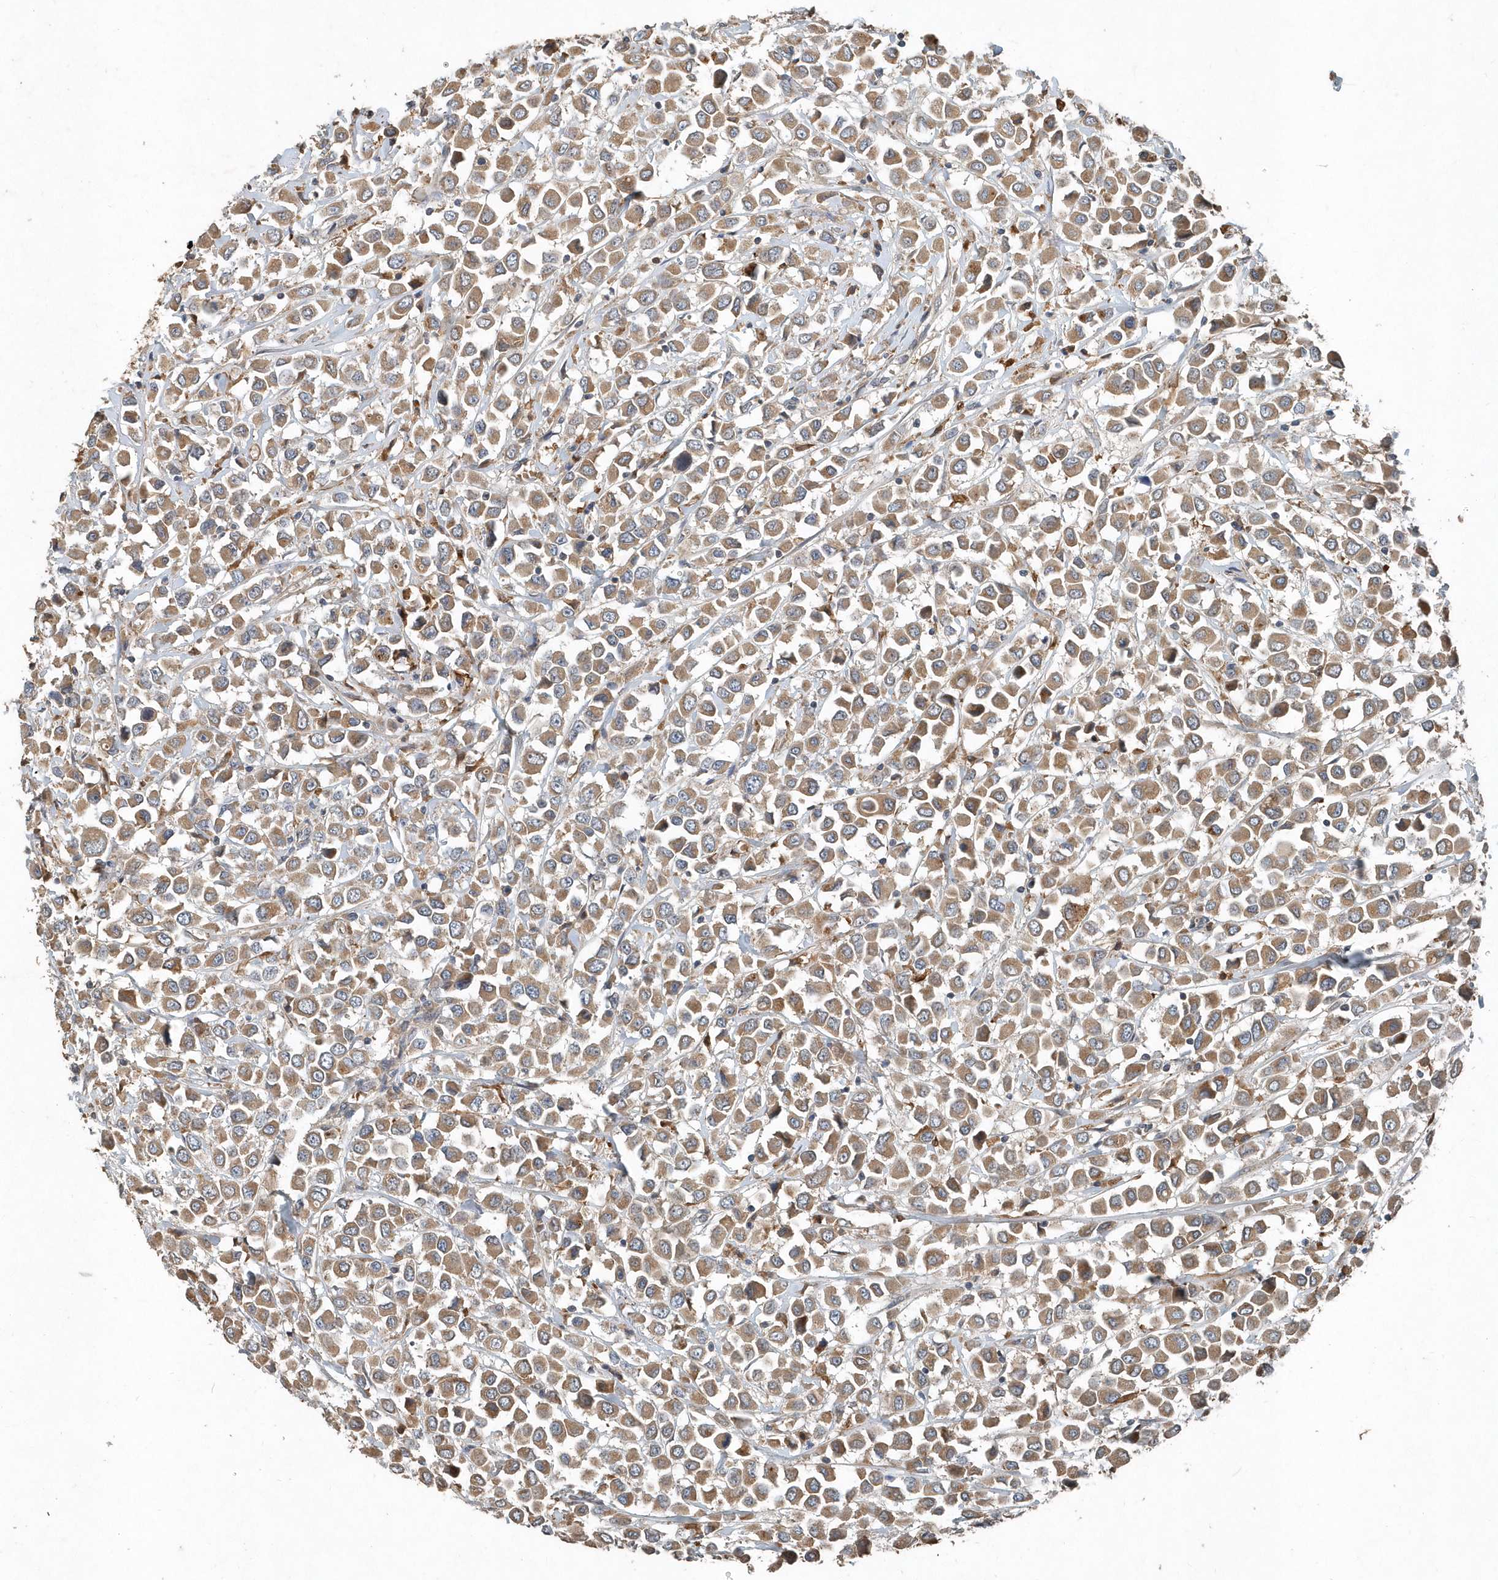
{"staining": {"intensity": "moderate", "quantity": ">75%", "location": "cytoplasmic/membranous"}, "tissue": "breast cancer", "cell_type": "Tumor cells", "image_type": "cancer", "snomed": [{"axis": "morphology", "description": "Duct carcinoma"}, {"axis": "topography", "description": "Breast"}], "caption": "Moderate cytoplasmic/membranous positivity is present in about >75% of tumor cells in breast invasive ductal carcinoma. (Stains: DAB (3,3'-diaminobenzidine) in brown, nuclei in blue, Microscopy: brightfield microscopy at high magnification).", "gene": "SCFD2", "patient": {"sex": "female", "age": 61}}